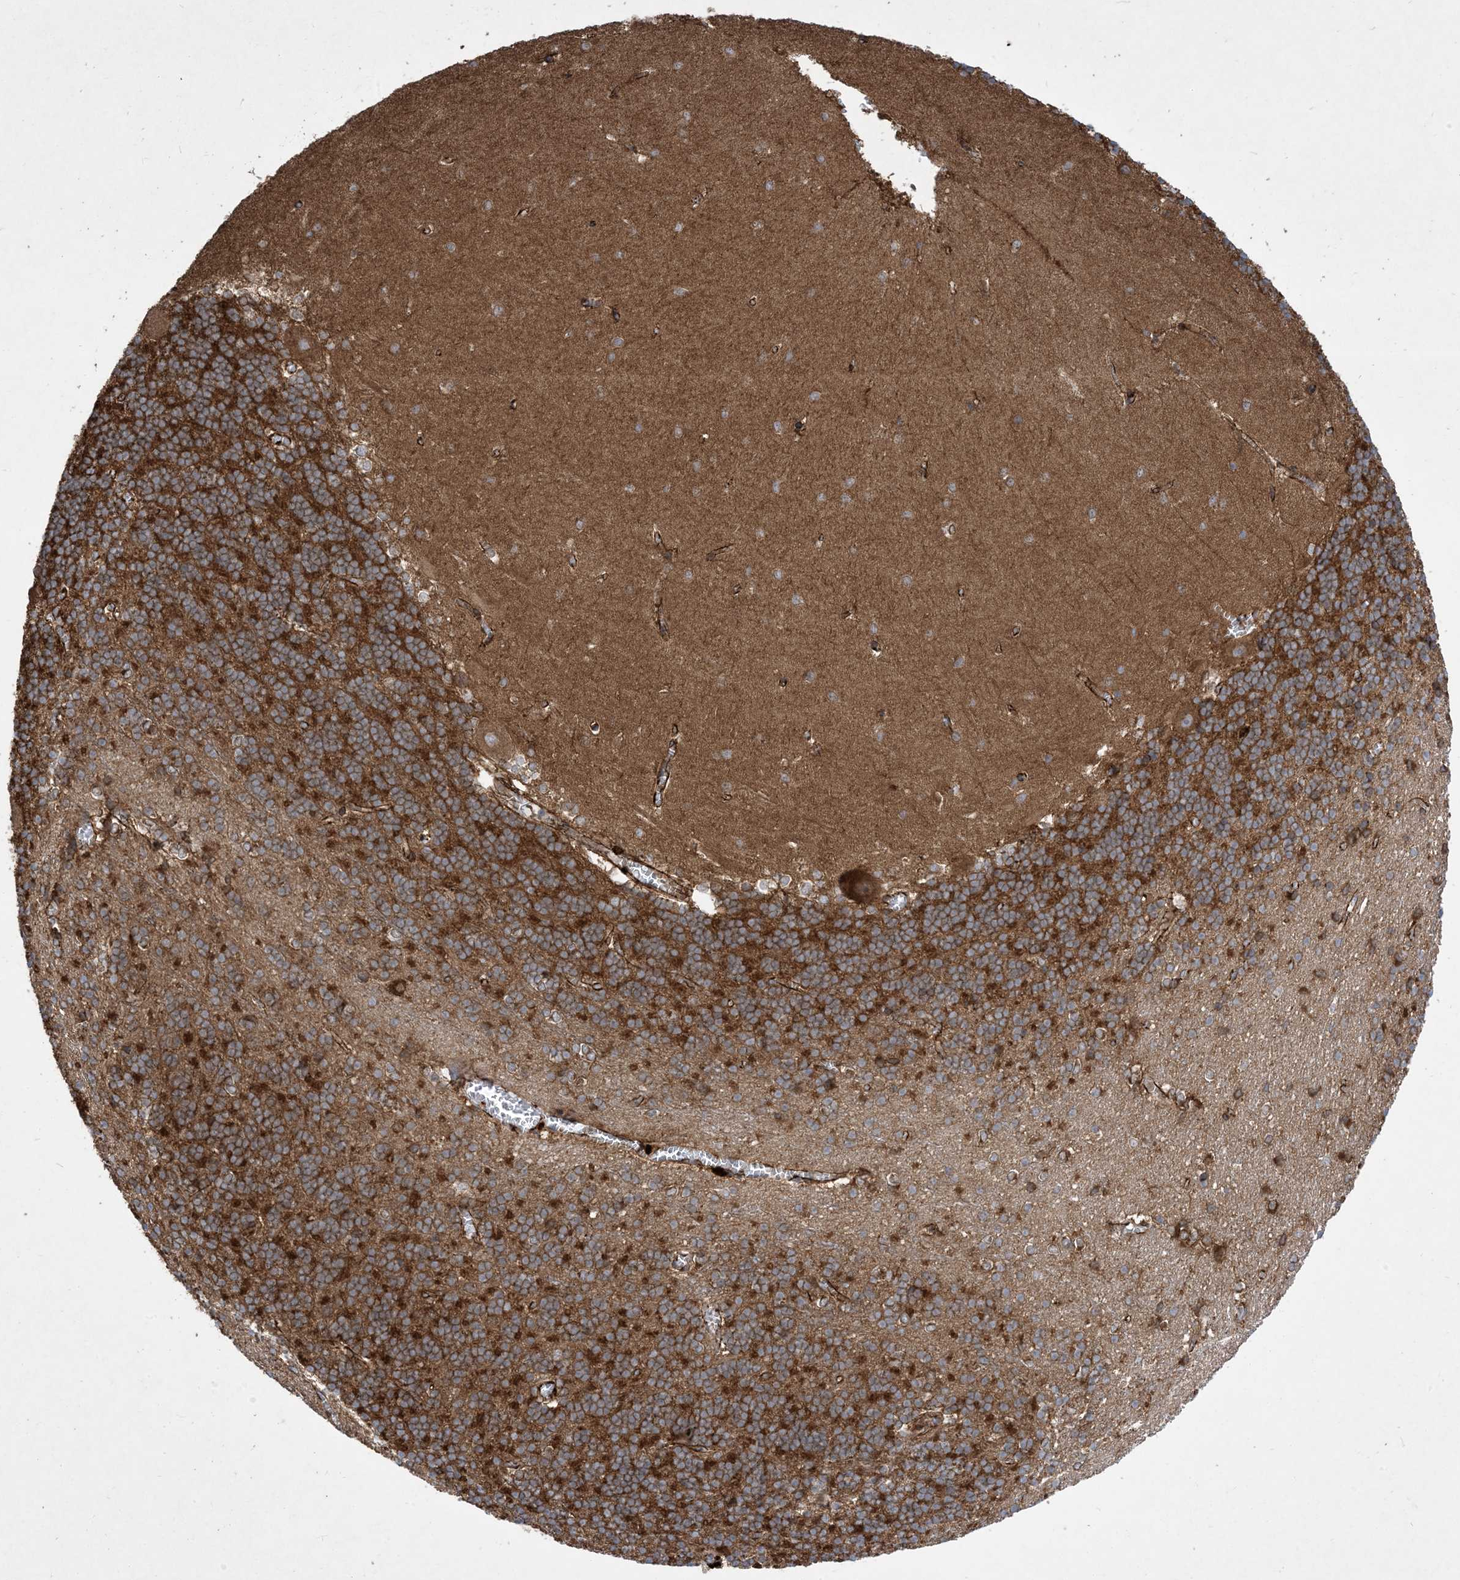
{"staining": {"intensity": "strong", "quantity": ">75%", "location": "cytoplasmic/membranous"}, "tissue": "cerebellum", "cell_type": "Cells in granular layer", "image_type": "normal", "snomed": [{"axis": "morphology", "description": "Normal tissue, NOS"}, {"axis": "topography", "description": "Cerebellum"}], "caption": "Protein expression analysis of unremarkable human cerebellum reveals strong cytoplasmic/membranous staining in about >75% of cells in granular layer. (IHC, brightfield microscopy, high magnification).", "gene": "OTOP1", "patient": {"sex": "male", "age": 37}}